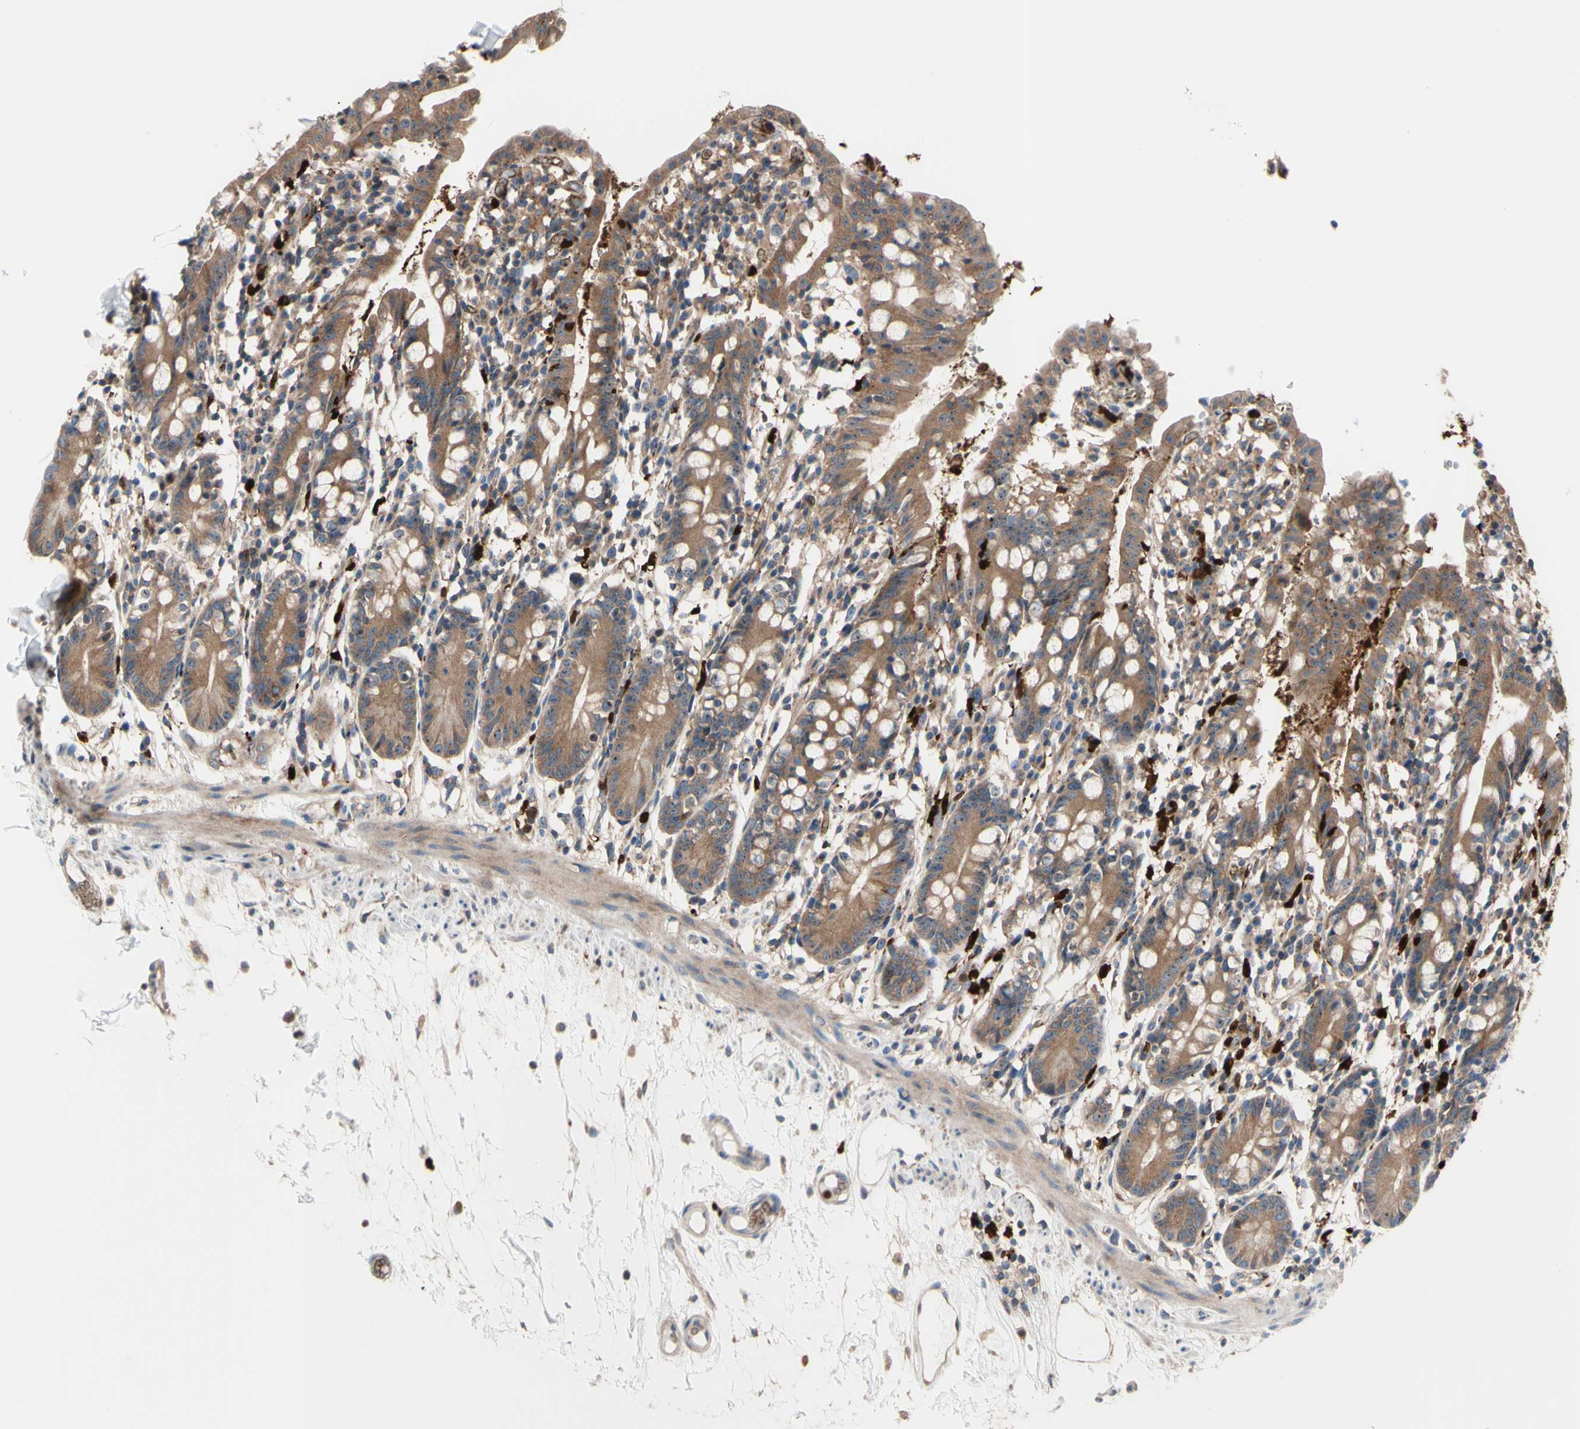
{"staining": {"intensity": "strong", "quantity": ">75%", "location": "cytoplasmic/membranous,nuclear"}, "tissue": "small intestine", "cell_type": "Glandular cells", "image_type": "normal", "snomed": [{"axis": "morphology", "description": "Normal tissue, NOS"}, {"axis": "morphology", "description": "Cystadenocarcinoma, serous, Metastatic site"}, {"axis": "topography", "description": "Small intestine"}], "caption": "Immunohistochemistry of normal small intestine demonstrates high levels of strong cytoplasmic/membranous,nuclear positivity in approximately >75% of glandular cells.", "gene": "USP9X", "patient": {"sex": "female", "age": 61}}